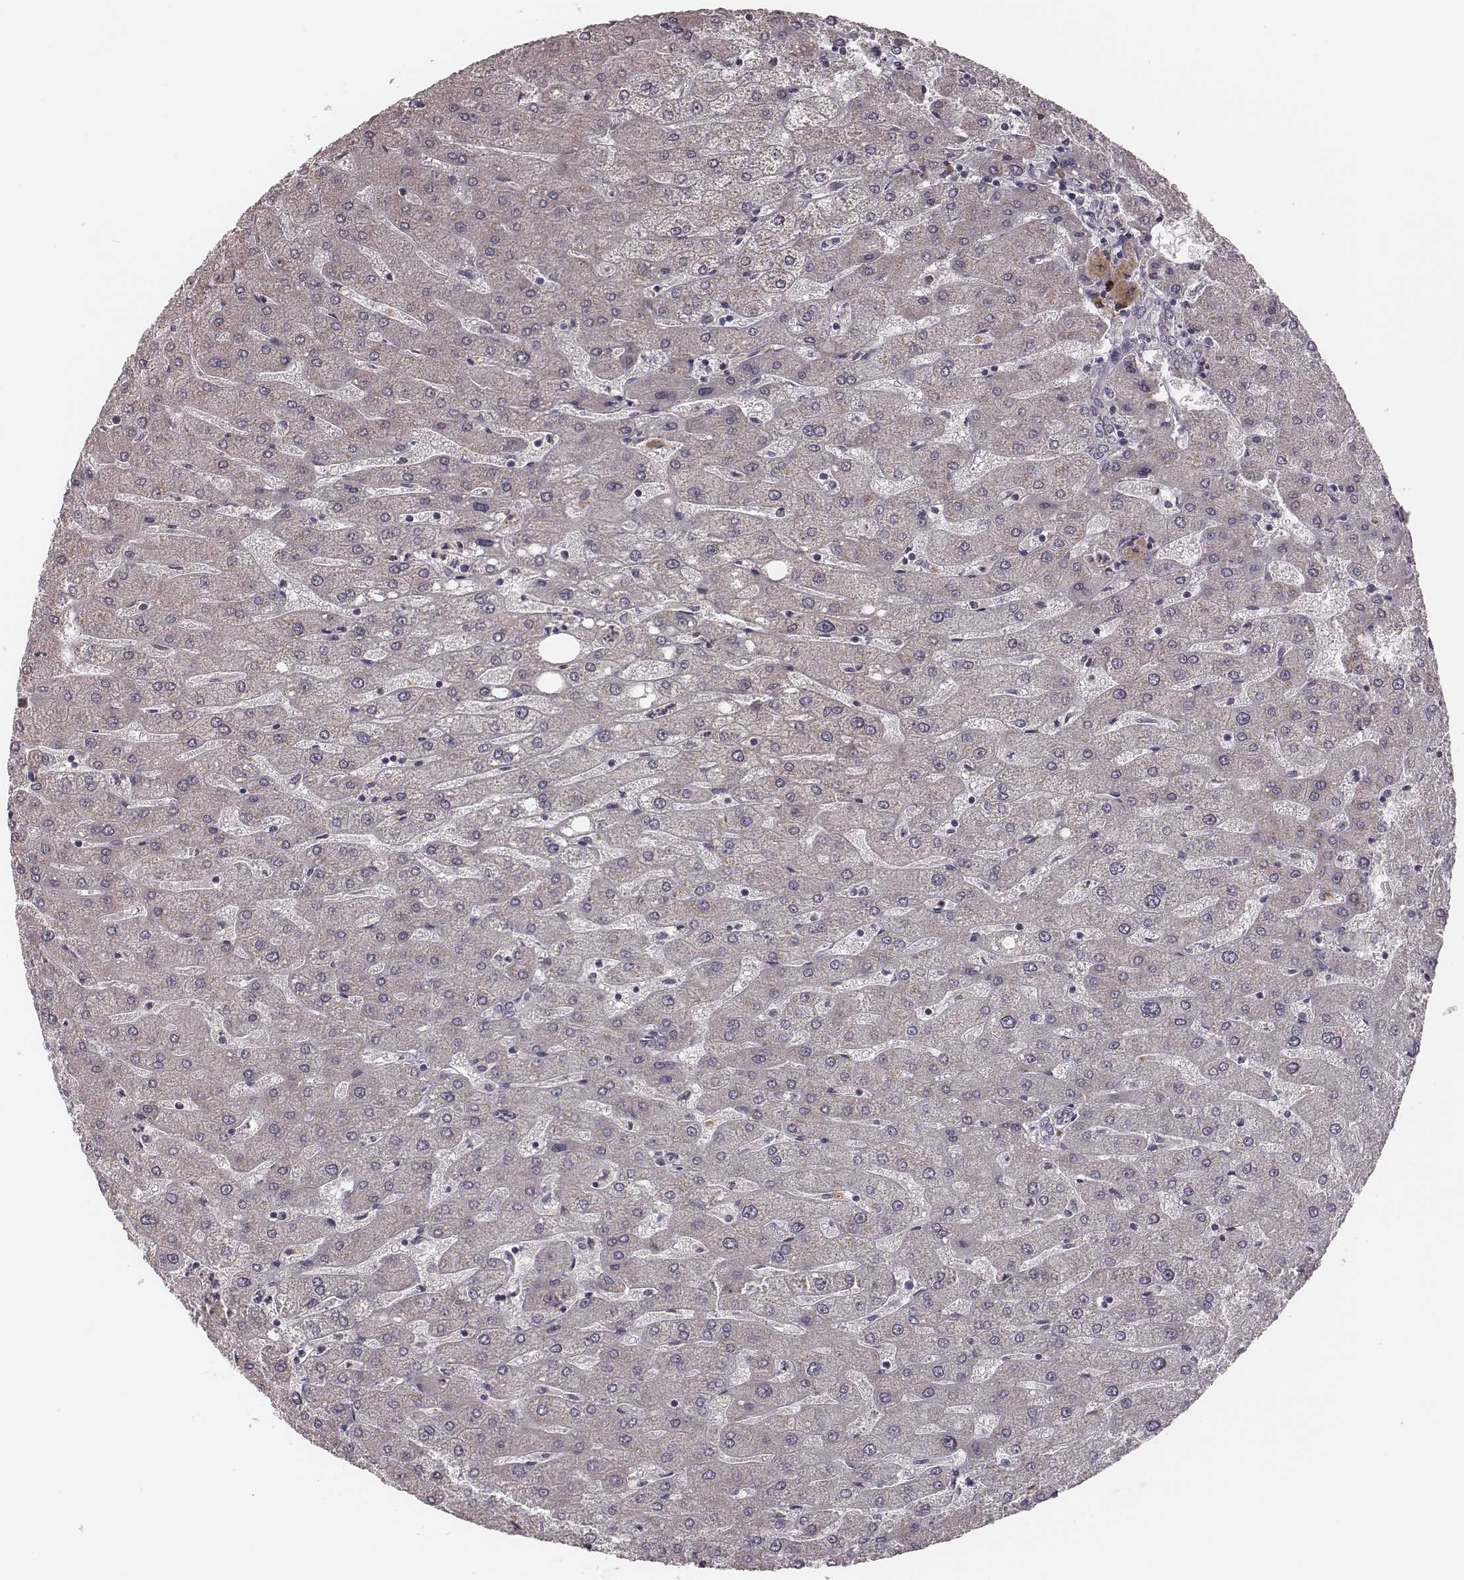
{"staining": {"intensity": "negative", "quantity": "none", "location": "none"}, "tissue": "liver", "cell_type": "Cholangiocytes", "image_type": "normal", "snomed": [{"axis": "morphology", "description": "Normal tissue, NOS"}, {"axis": "topography", "description": "Liver"}], "caption": "Immunohistochemistry (IHC) micrograph of unremarkable liver: liver stained with DAB (3,3'-diaminobenzidine) shows no significant protein staining in cholangiocytes.", "gene": "P2RX5", "patient": {"sex": "male", "age": 67}}